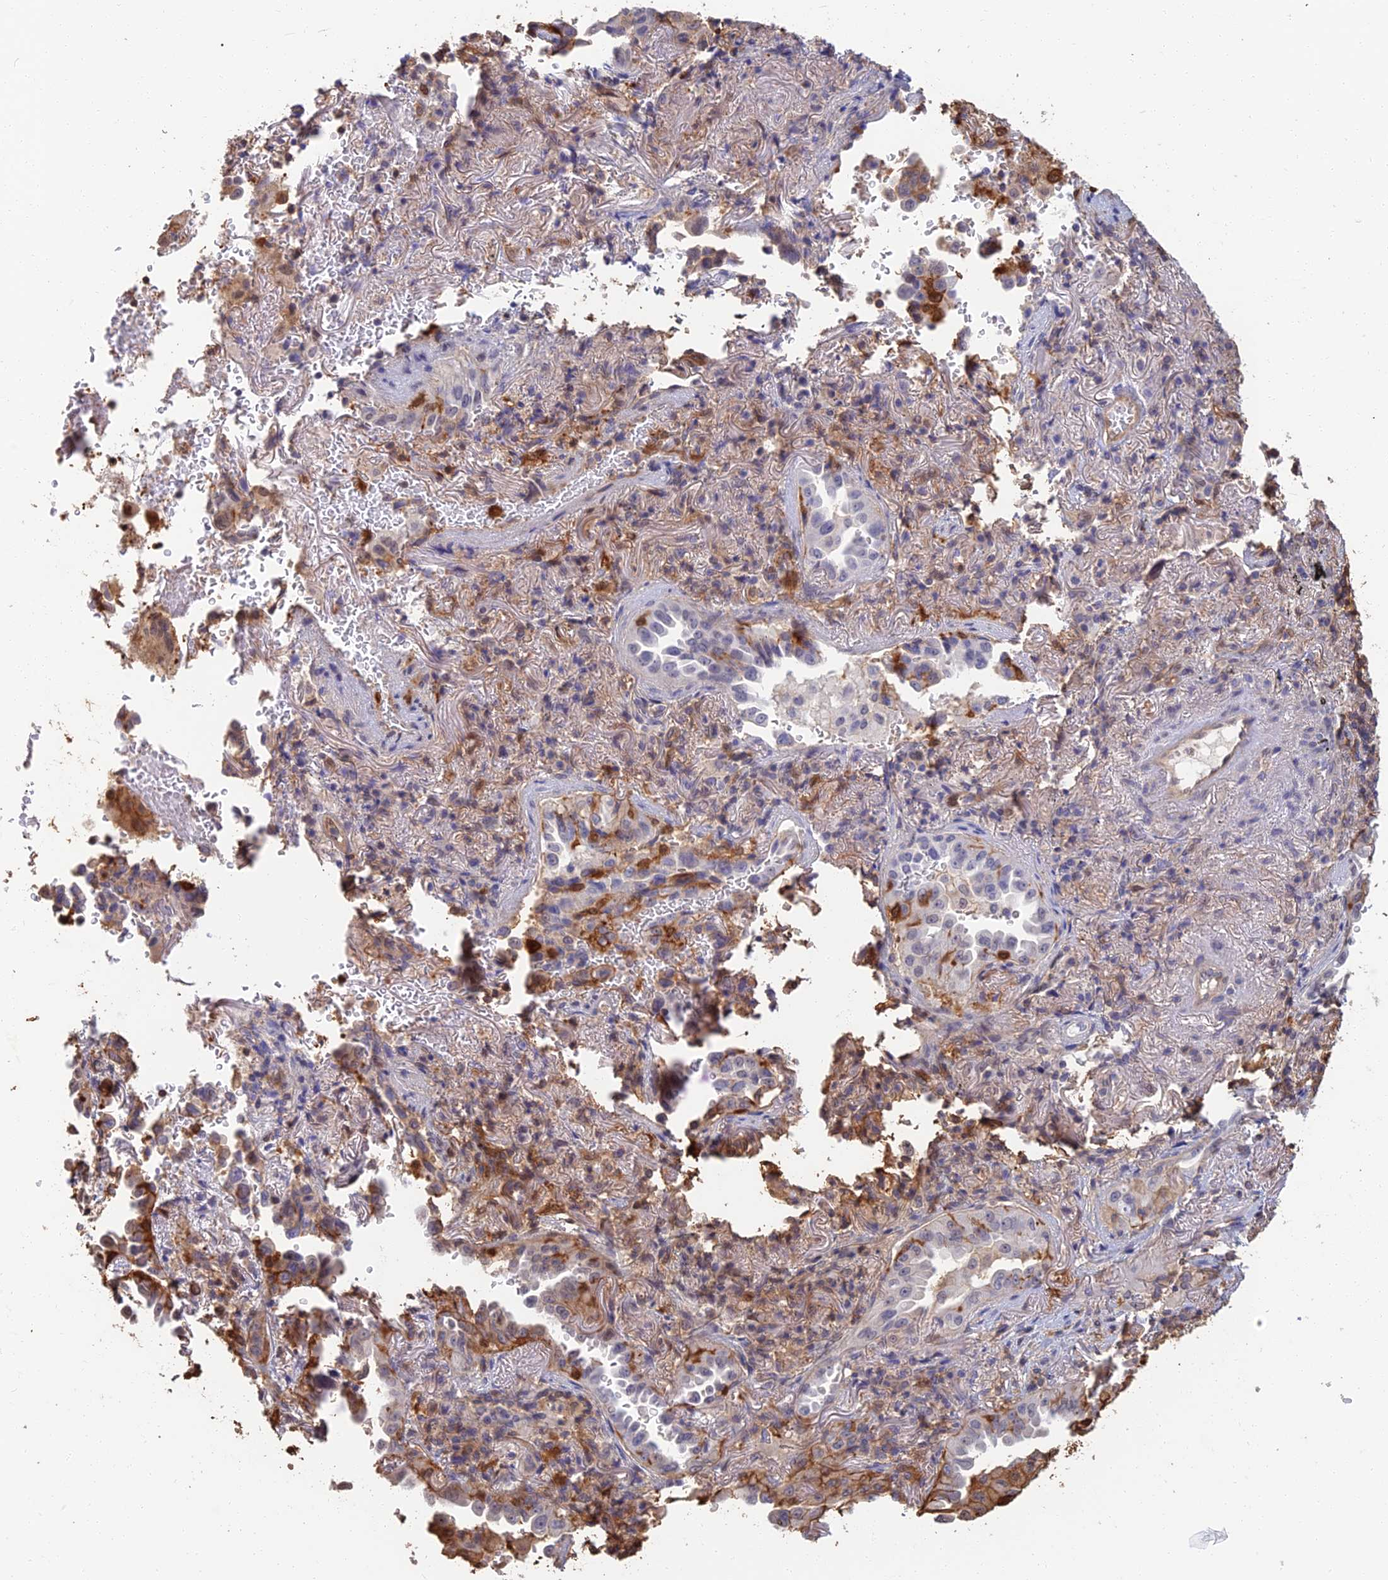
{"staining": {"intensity": "weak", "quantity": "<25%", "location": "cytoplasmic/membranous,nuclear"}, "tissue": "lung cancer", "cell_type": "Tumor cells", "image_type": "cancer", "snomed": [{"axis": "morphology", "description": "Adenocarcinoma, NOS"}, {"axis": "topography", "description": "Lung"}], "caption": "Protein analysis of lung cancer (adenocarcinoma) demonstrates no significant positivity in tumor cells. (DAB immunohistochemistry with hematoxylin counter stain).", "gene": "LRRN3", "patient": {"sex": "female", "age": 69}}